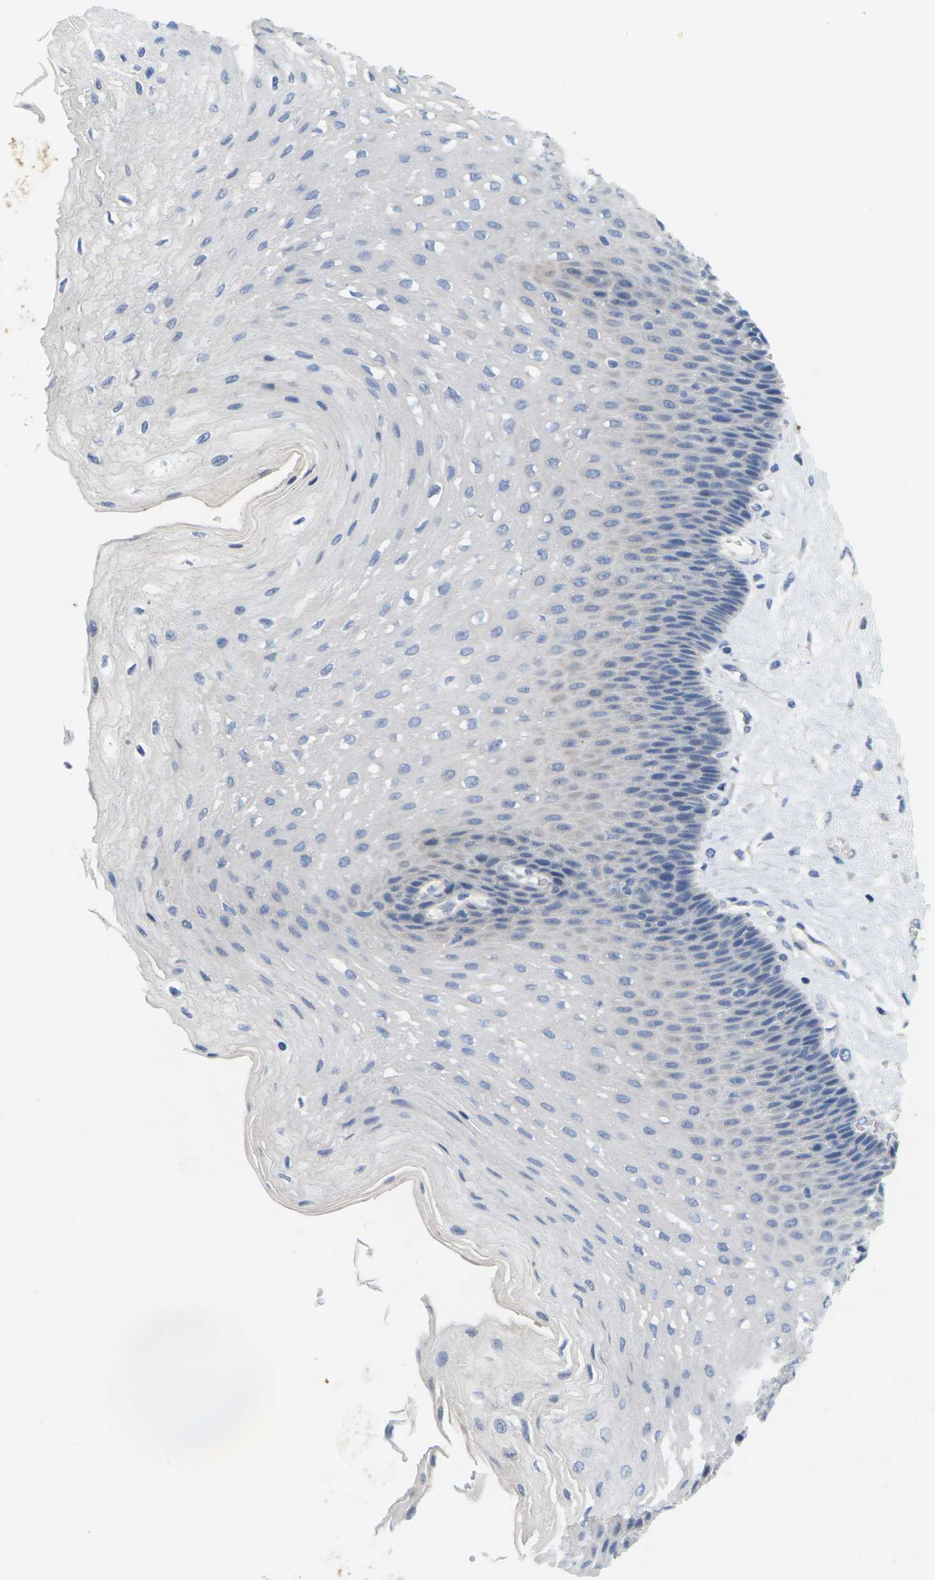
{"staining": {"intensity": "negative", "quantity": "none", "location": "none"}, "tissue": "esophagus", "cell_type": "Squamous epithelial cells", "image_type": "normal", "snomed": [{"axis": "morphology", "description": "Normal tissue, NOS"}, {"axis": "topography", "description": "Esophagus"}], "caption": "IHC of normal esophagus exhibits no expression in squamous epithelial cells. (DAB immunohistochemistry with hematoxylin counter stain).", "gene": "TNNI3", "patient": {"sex": "female", "age": 72}}